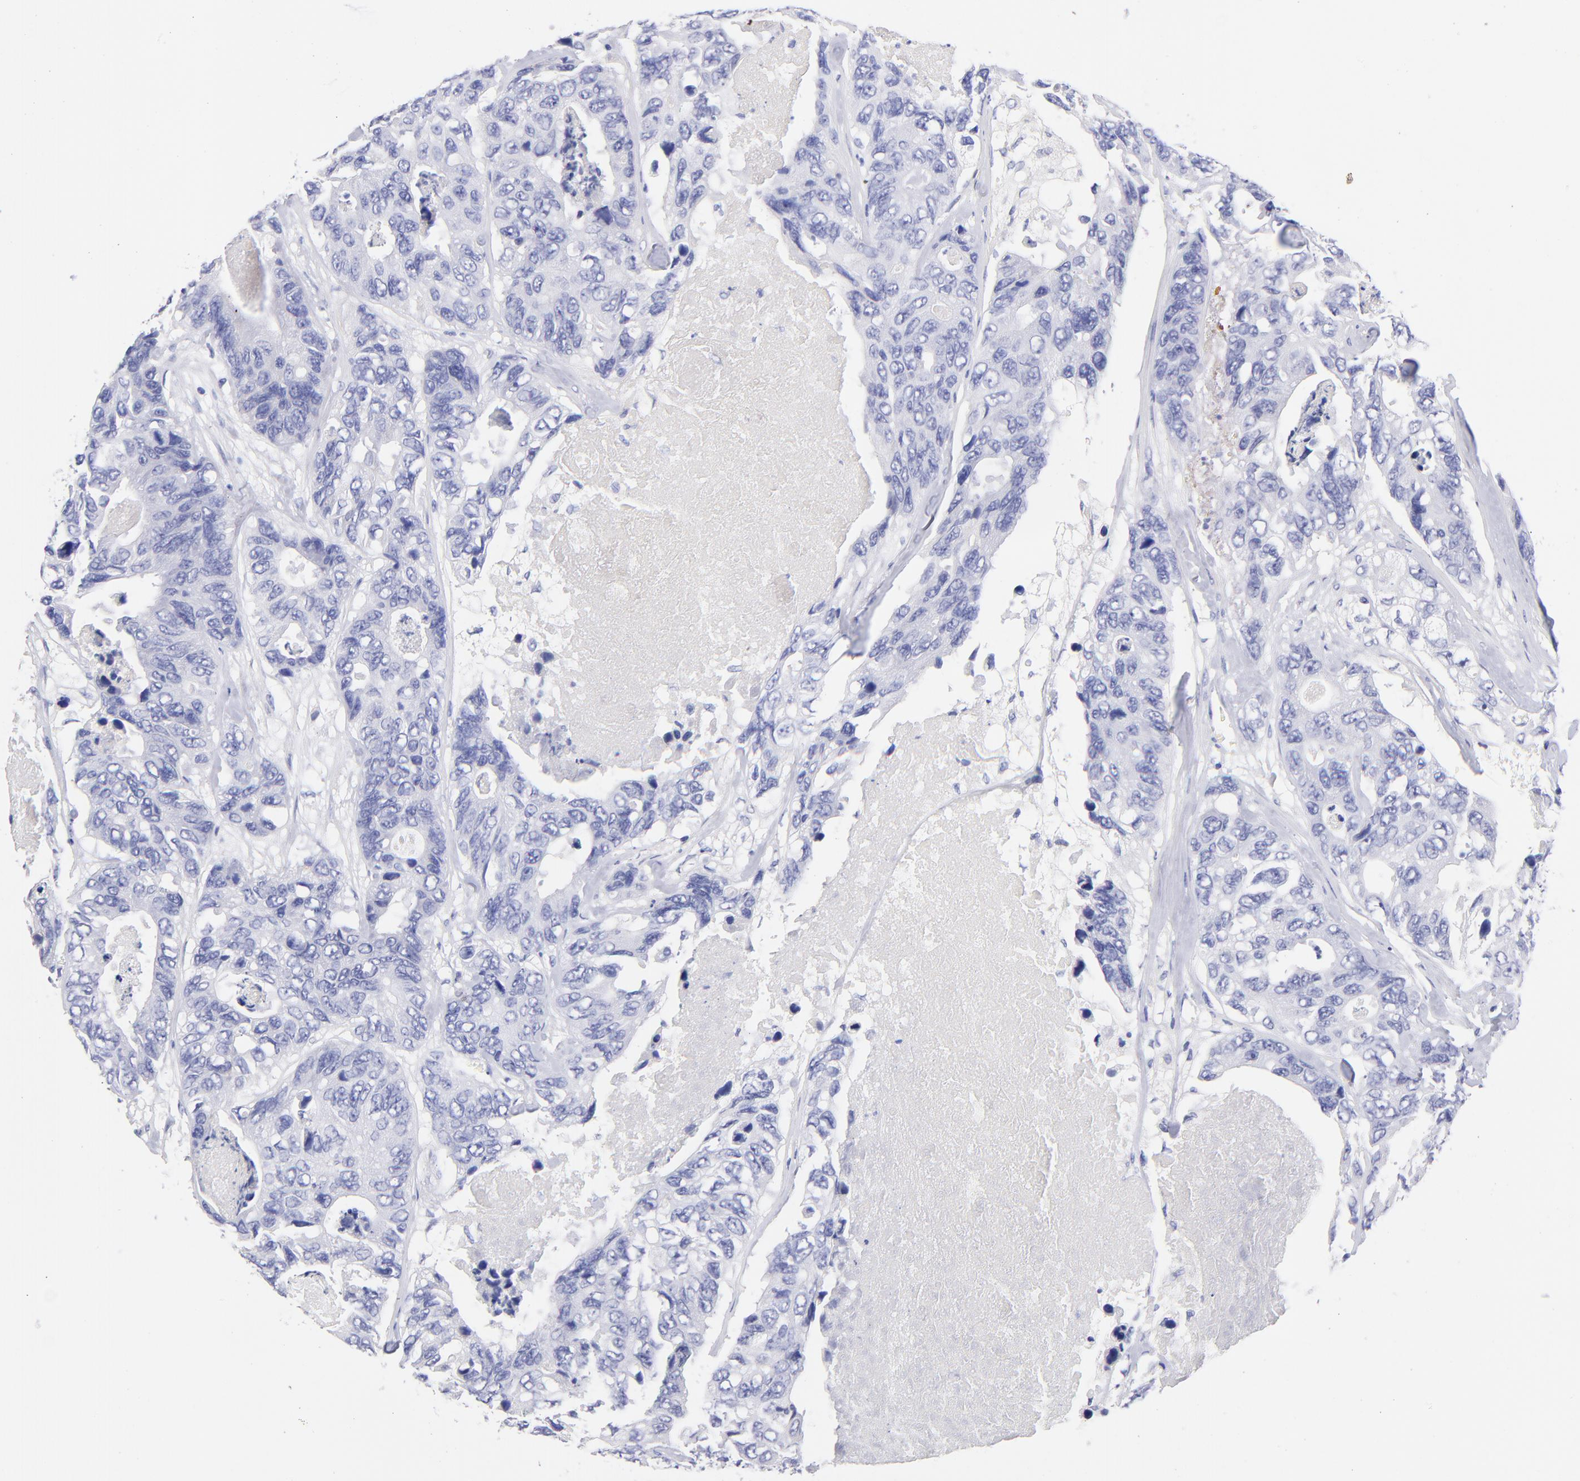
{"staining": {"intensity": "negative", "quantity": "none", "location": "none"}, "tissue": "colorectal cancer", "cell_type": "Tumor cells", "image_type": "cancer", "snomed": [{"axis": "morphology", "description": "Adenocarcinoma, NOS"}, {"axis": "topography", "description": "Colon"}], "caption": "Colorectal adenocarcinoma was stained to show a protein in brown. There is no significant expression in tumor cells.", "gene": "RAB3B", "patient": {"sex": "female", "age": 86}}